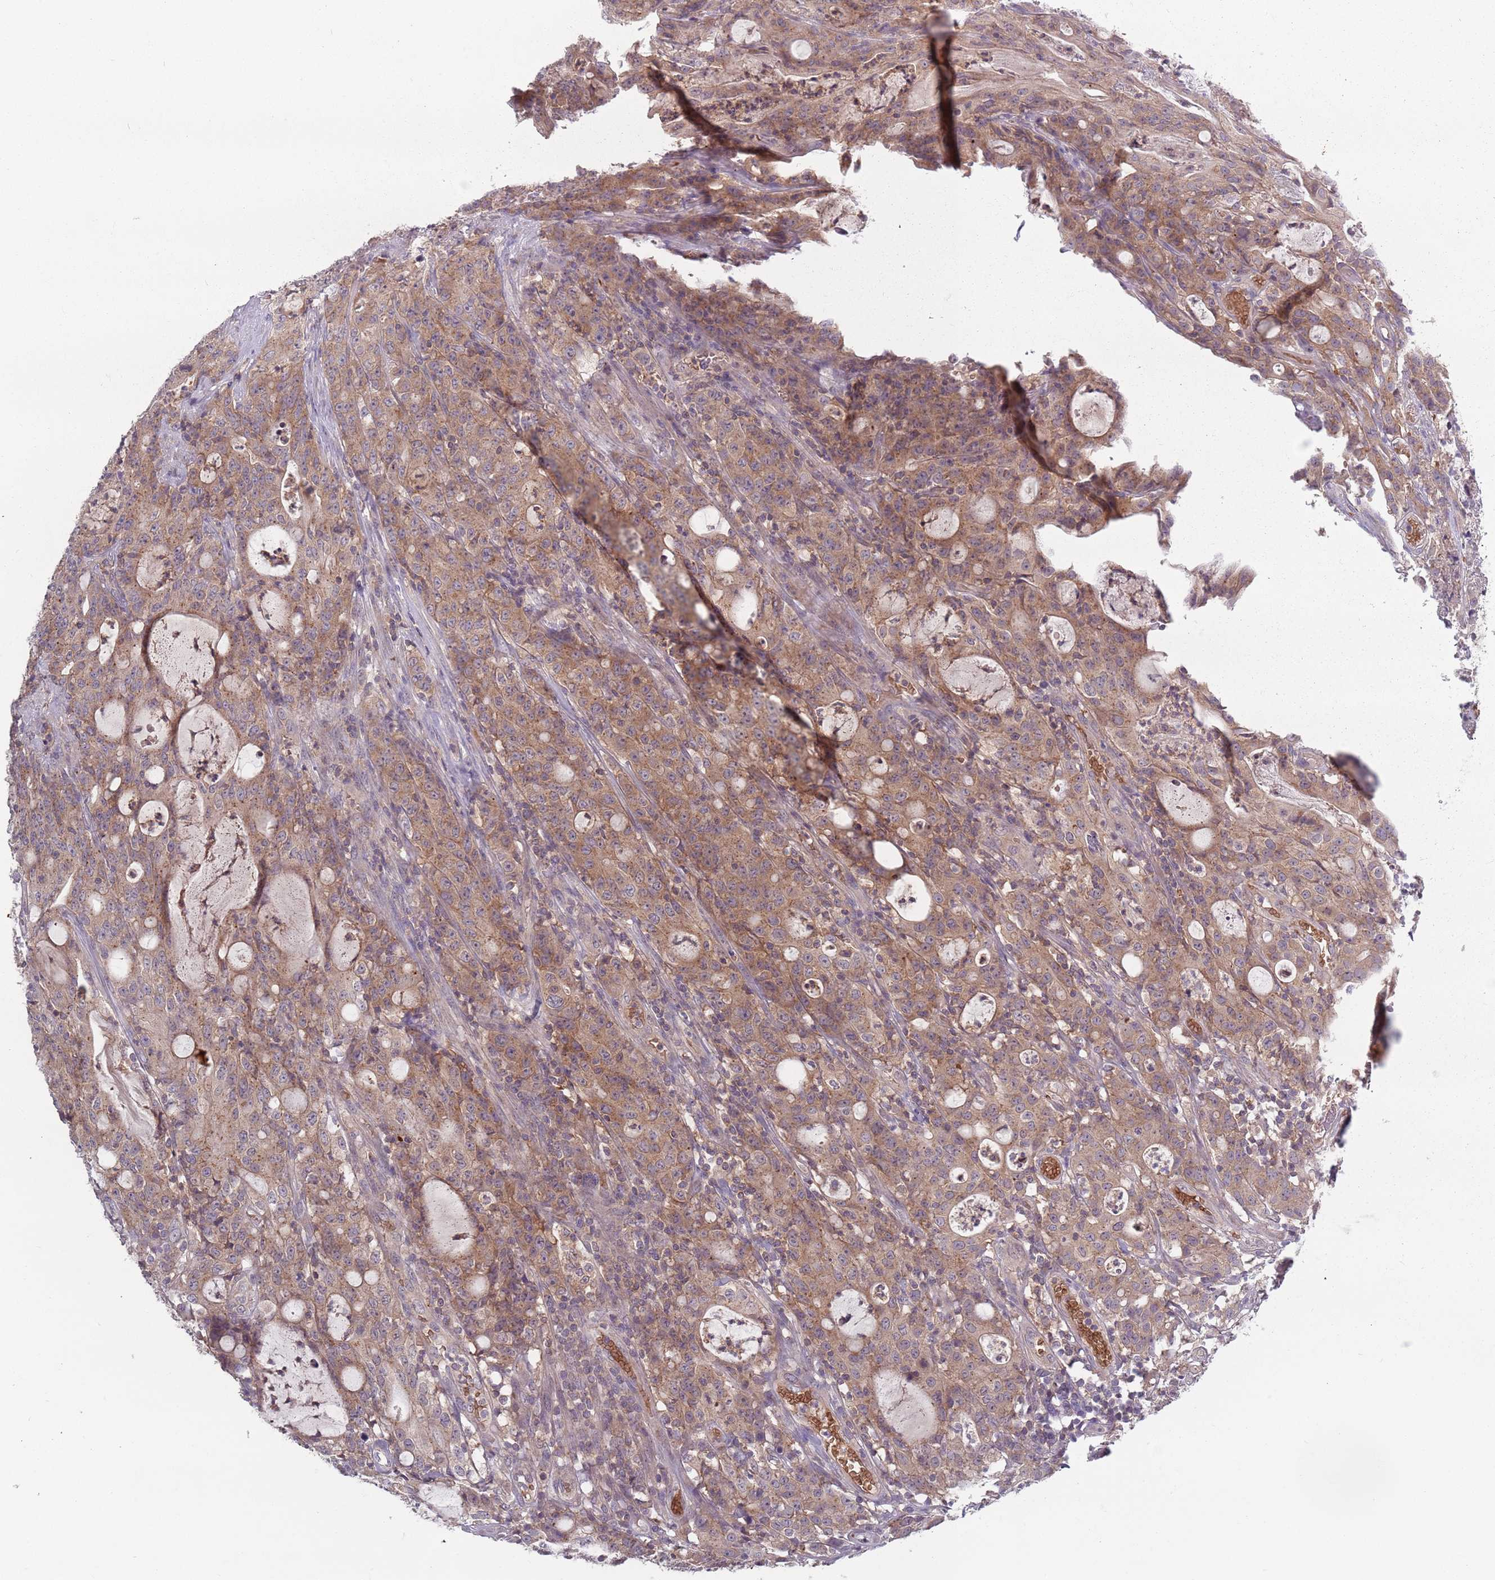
{"staining": {"intensity": "moderate", "quantity": "25%-75%", "location": "cytoplasmic/membranous"}, "tissue": "colorectal cancer", "cell_type": "Tumor cells", "image_type": "cancer", "snomed": [{"axis": "morphology", "description": "Adenocarcinoma, NOS"}, {"axis": "topography", "description": "Colon"}], "caption": "About 25%-75% of tumor cells in colorectal adenocarcinoma exhibit moderate cytoplasmic/membranous protein expression as visualized by brown immunohistochemical staining.", "gene": "ASB13", "patient": {"sex": "male", "age": 83}}